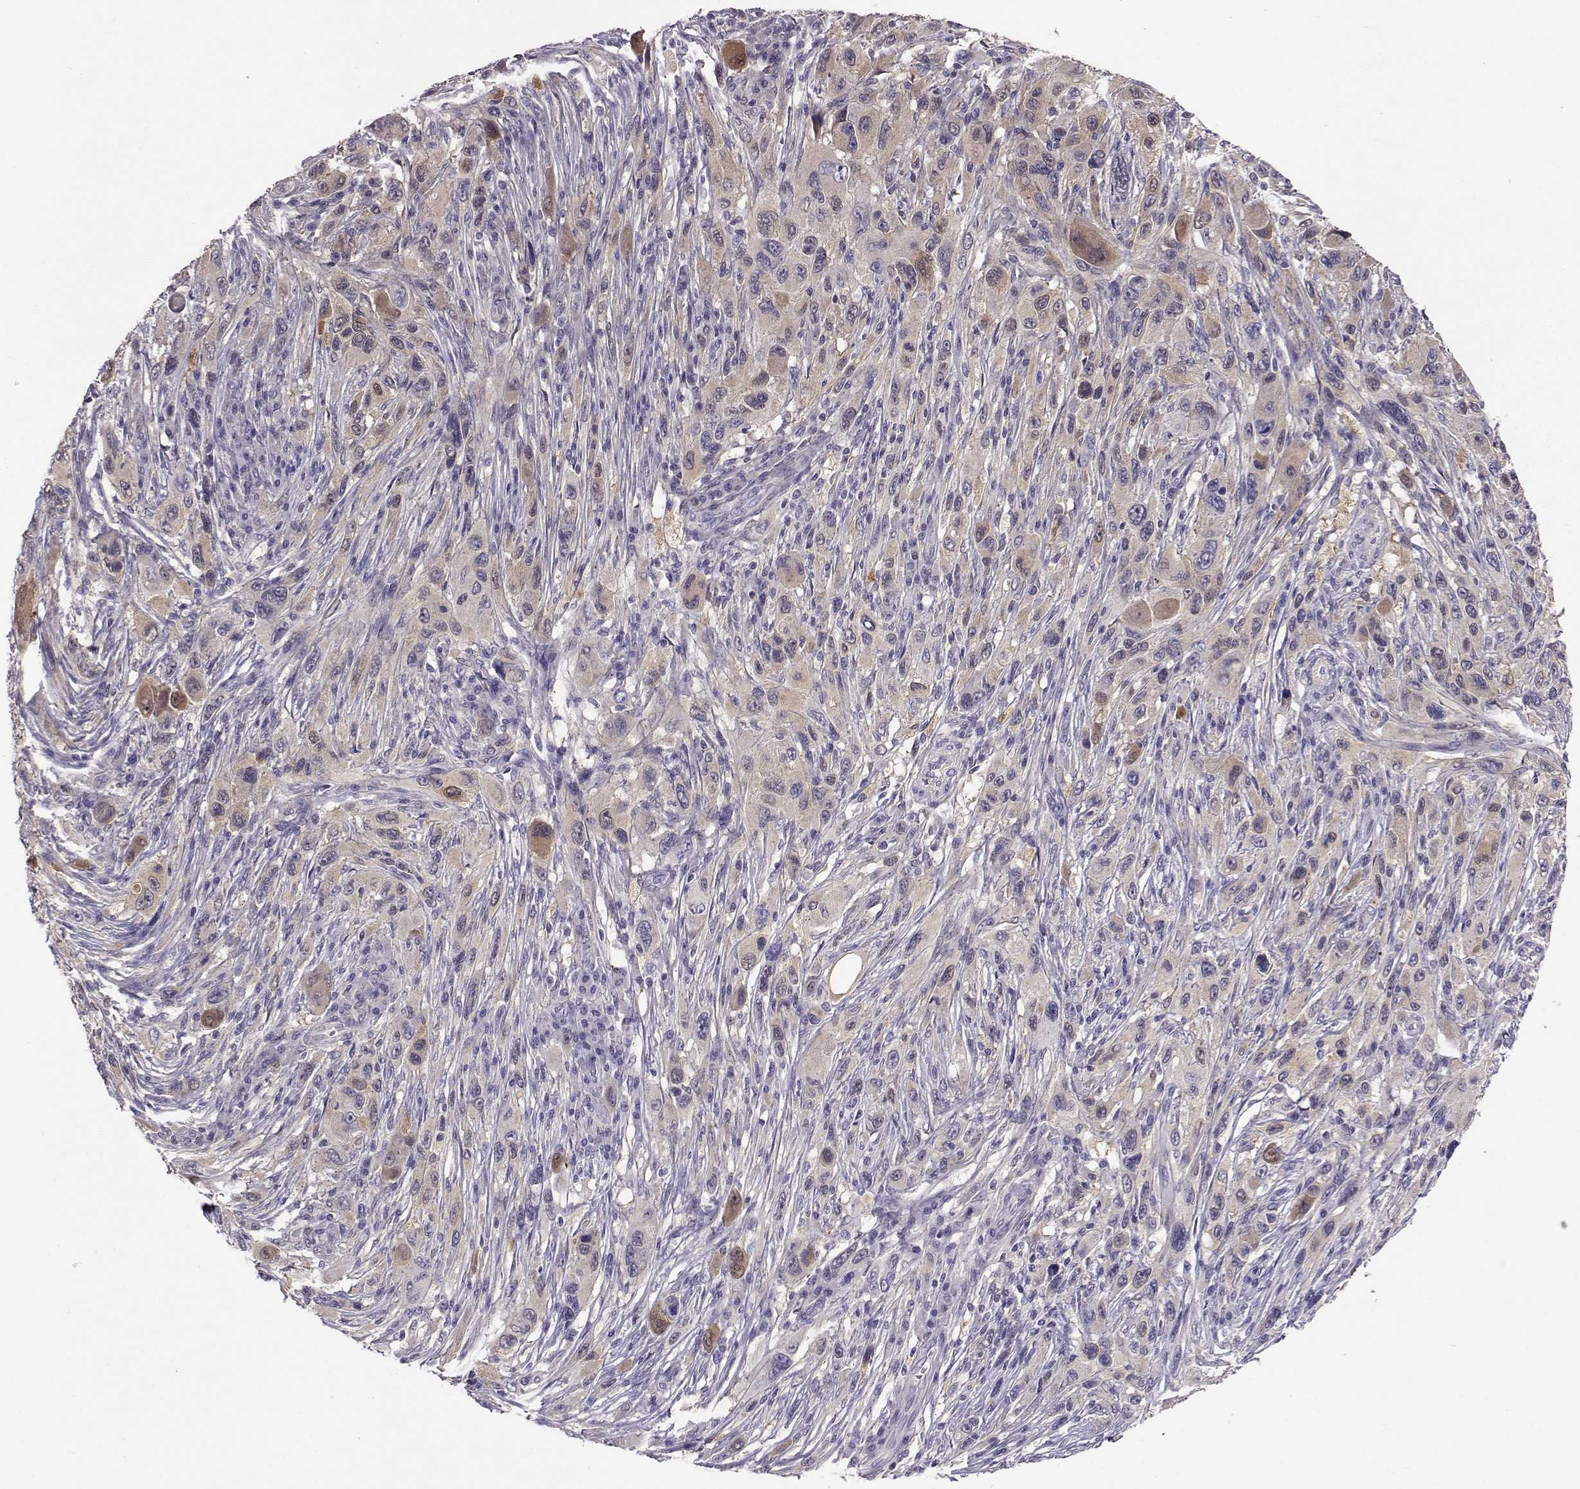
{"staining": {"intensity": "weak", "quantity": "25%-75%", "location": "cytoplasmic/membranous,nuclear"}, "tissue": "melanoma", "cell_type": "Tumor cells", "image_type": "cancer", "snomed": [{"axis": "morphology", "description": "Malignant melanoma, NOS"}, {"axis": "topography", "description": "Skin"}], "caption": "Human melanoma stained with a brown dye displays weak cytoplasmic/membranous and nuclear positive expression in approximately 25%-75% of tumor cells.", "gene": "NCAM2", "patient": {"sex": "male", "age": 53}}